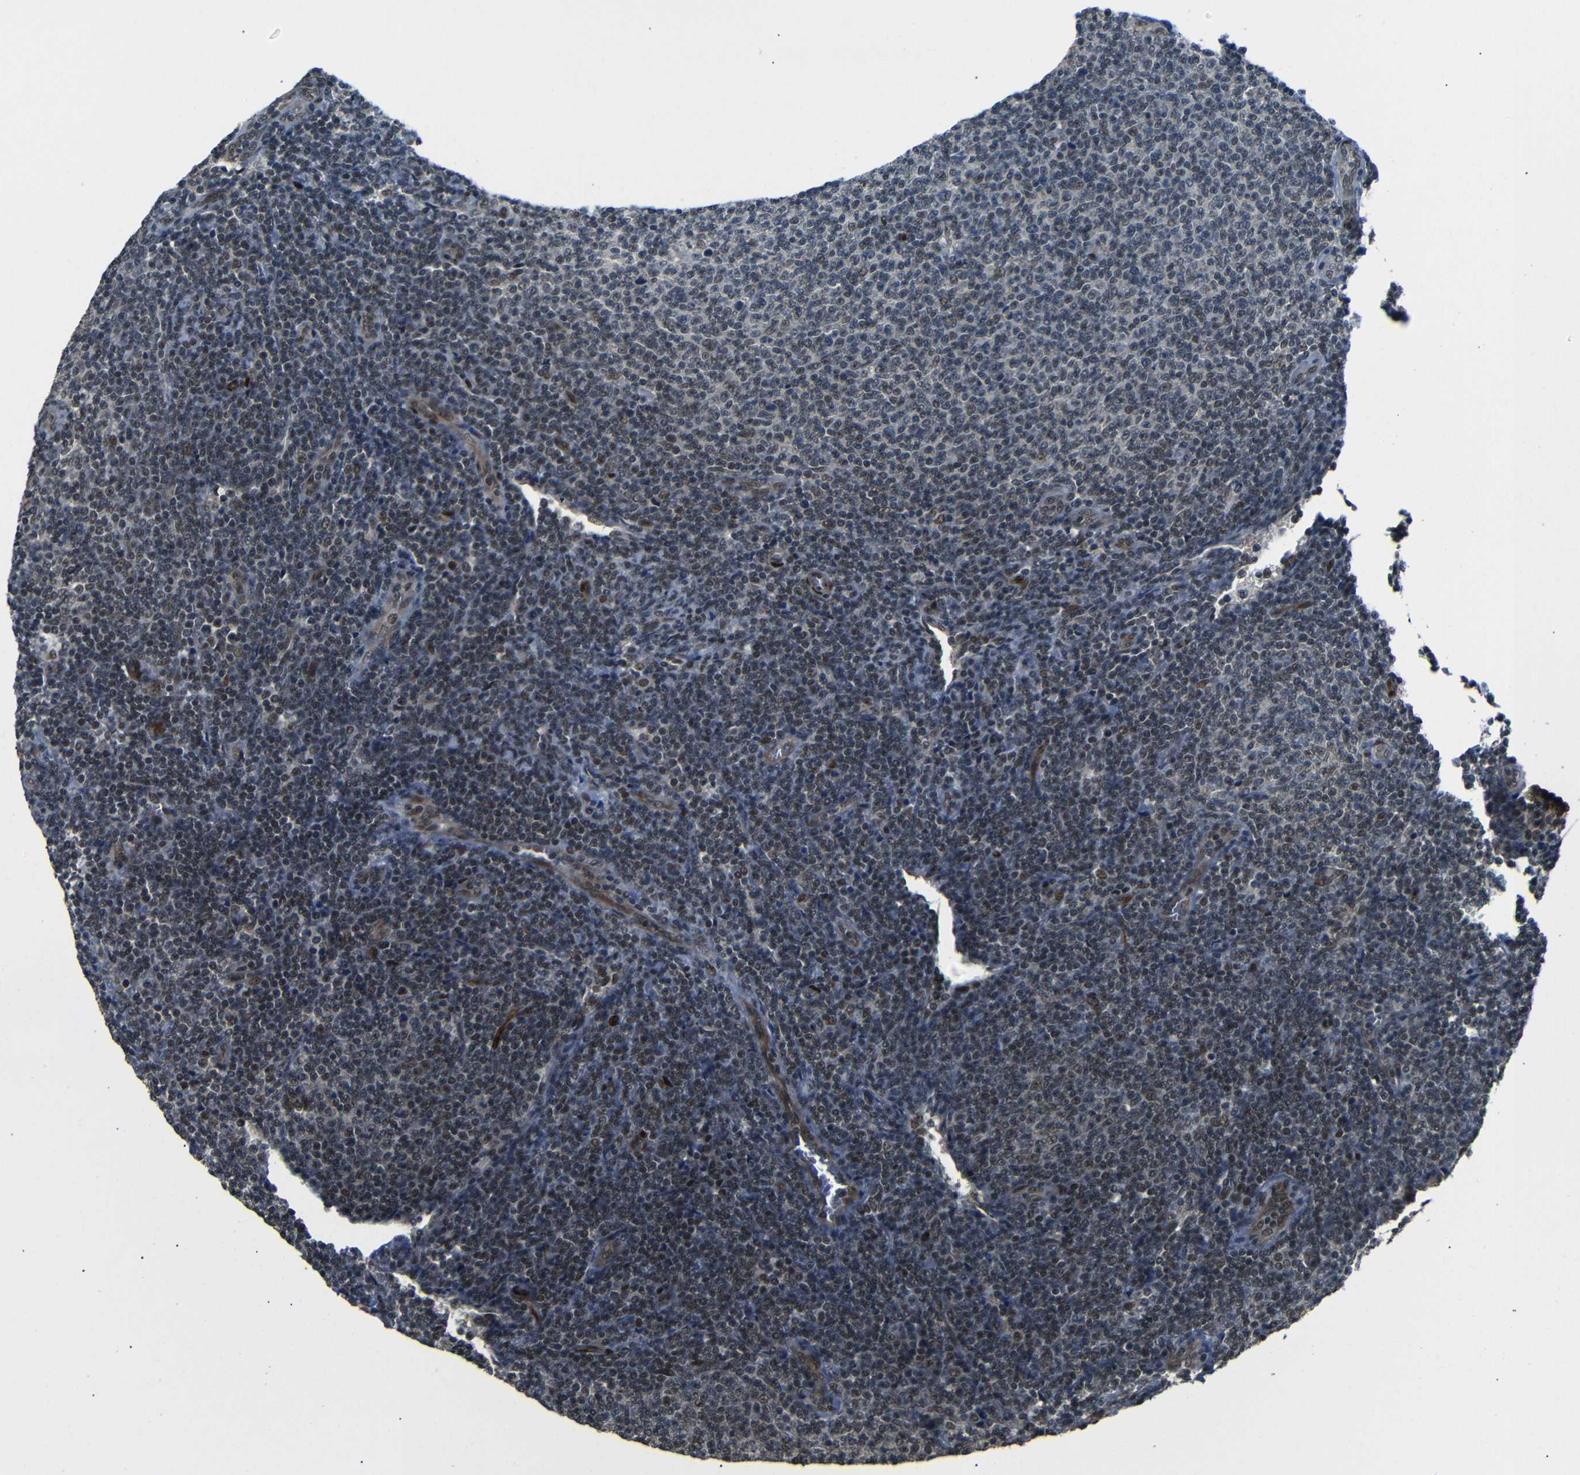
{"staining": {"intensity": "weak", "quantity": "25%-75%", "location": "nuclear"}, "tissue": "lymphoma", "cell_type": "Tumor cells", "image_type": "cancer", "snomed": [{"axis": "morphology", "description": "Malignant lymphoma, non-Hodgkin's type, Low grade"}, {"axis": "topography", "description": "Lymph node"}], "caption": "Immunohistochemistry image of neoplastic tissue: lymphoma stained using immunohistochemistry exhibits low levels of weak protein expression localized specifically in the nuclear of tumor cells, appearing as a nuclear brown color.", "gene": "TBX2", "patient": {"sex": "male", "age": 66}}